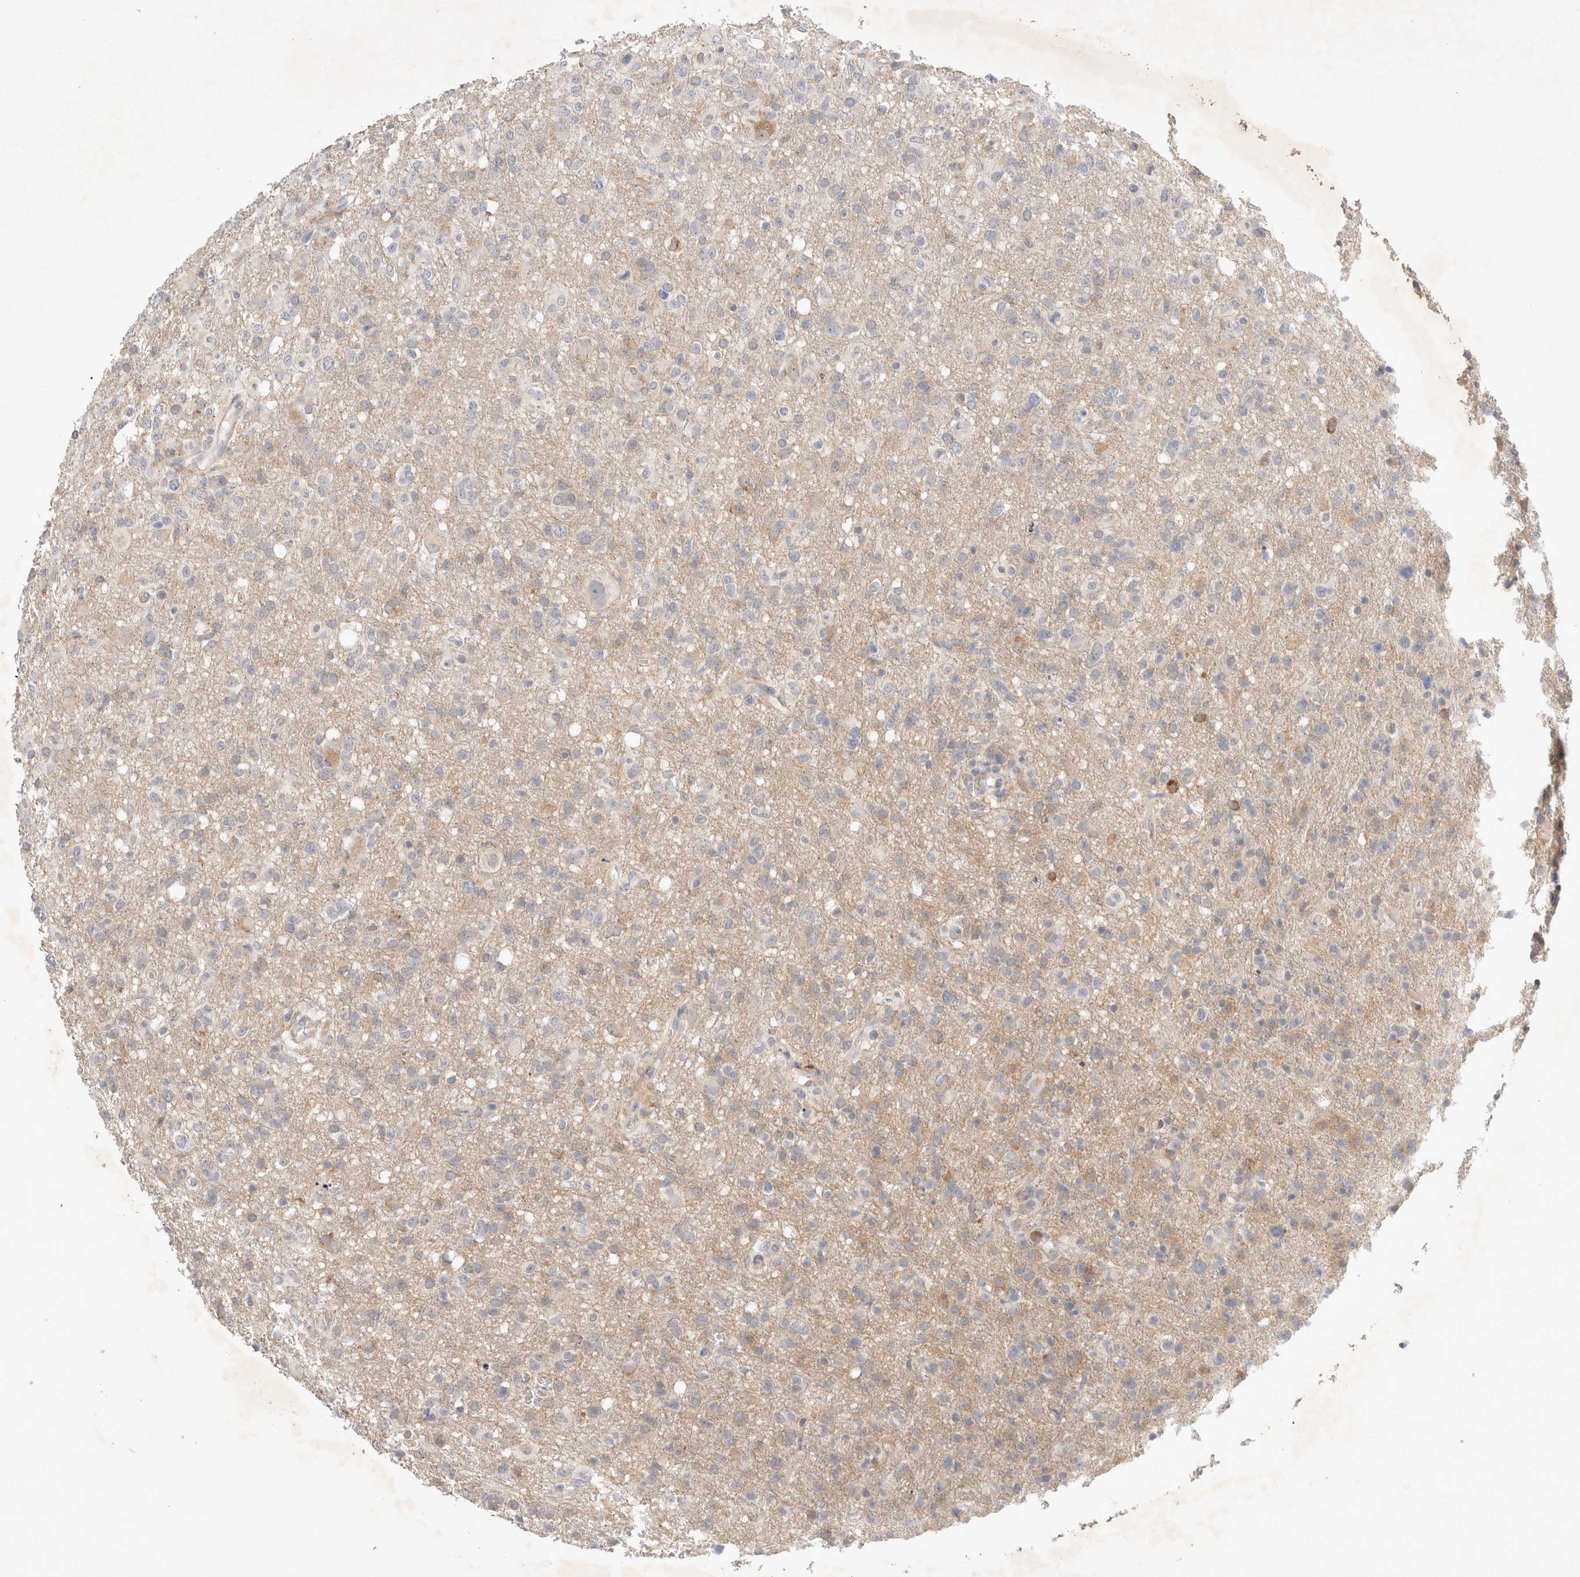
{"staining": {"intensity": "negative", "quantity": "none", "location": "none"}, "tissue": "glioma", "cell_type": "Tumor cells", "image_type": "cancer", "snomed": [{"axis": "morphology", "description": "Glioma, malignant, High grade"}, {"axis": "topography", "description": "Brain"}], "caption": "Protein analysis of glioma displays no significant staining in tumor cells. (DAB immunohistochemistry (IHC), high magnification).", "gene": "NEDD4L", "patient": {"sex": "female", "age": 57}}